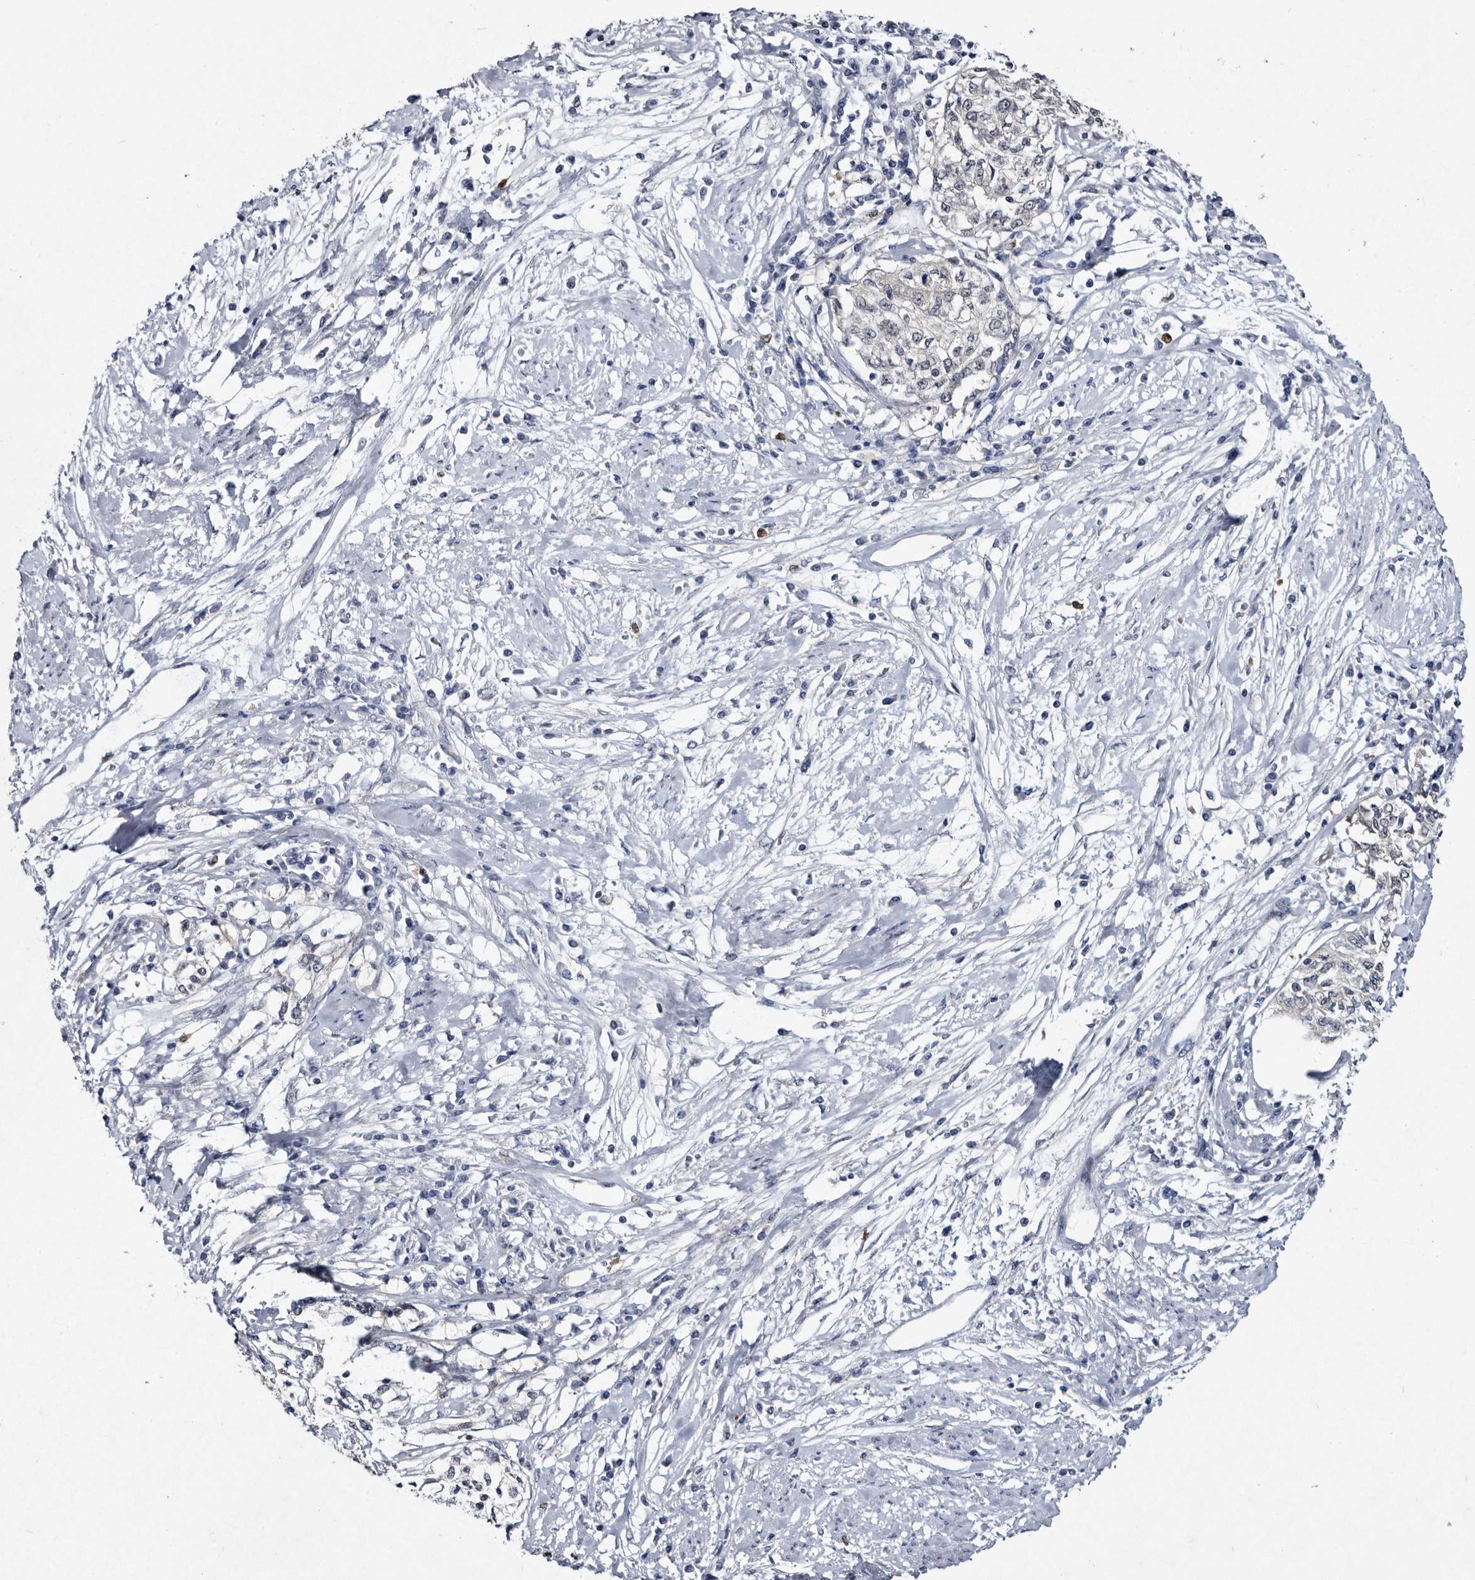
{"staining": {"intensity": "negative", "quantity": "none", "location": "none"}, "tissue": "cervical cancer", "cell_type": "Tumor cells", "image_type": "cancer", "snomed": [{"axis": "morphology", "description": "Squamous cell carcinoma, NOS"}, {"axis": "topography", "description": "Cervix"}], "caption": "Immunohistochemistry image of cervical cancer stained for a protein (brown), which displays no positivity in tumor cells.", "gene": "SERPINB8", "patient": {"sex": "female", "age": 57}}